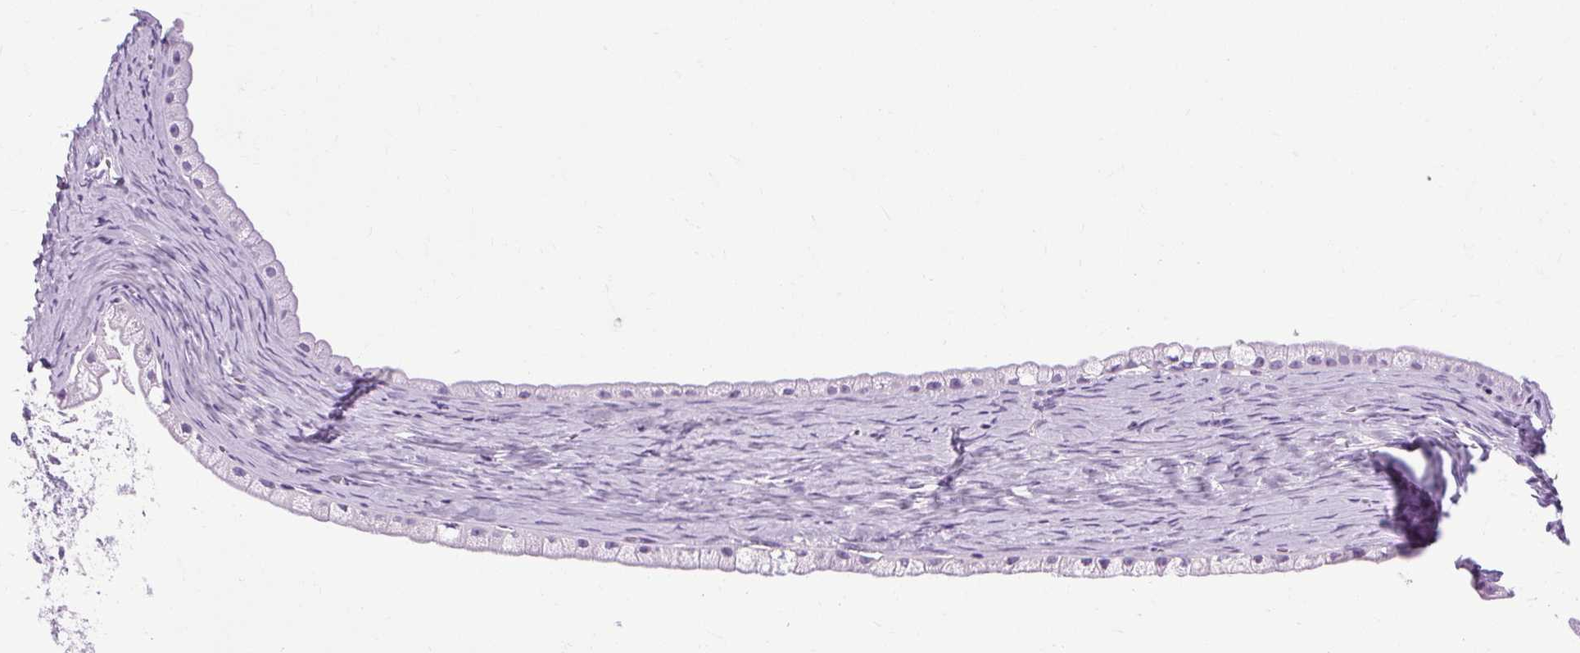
{"staining": {"intensity": "negative", "quantity": "none", "location": "none"}, "tissue": "ovarian cancer", "cell_type": "Tumor cells", "image_type": "cancer", "snomed": [{"axis": "morphology", "description": "Cystadenocarcinoma, mucinous, NOS"}, {"axis": "topography", "description": "Ovary"}], "caption": "This is an immunohistochemistry (IHC) photomicrograph of human ovarian cancer (mucinous cystadenocarcinoma). There is no staining in tumor cells.", "gene": "B3GNT4", "patient": {"sex": "female", "age": 61}}